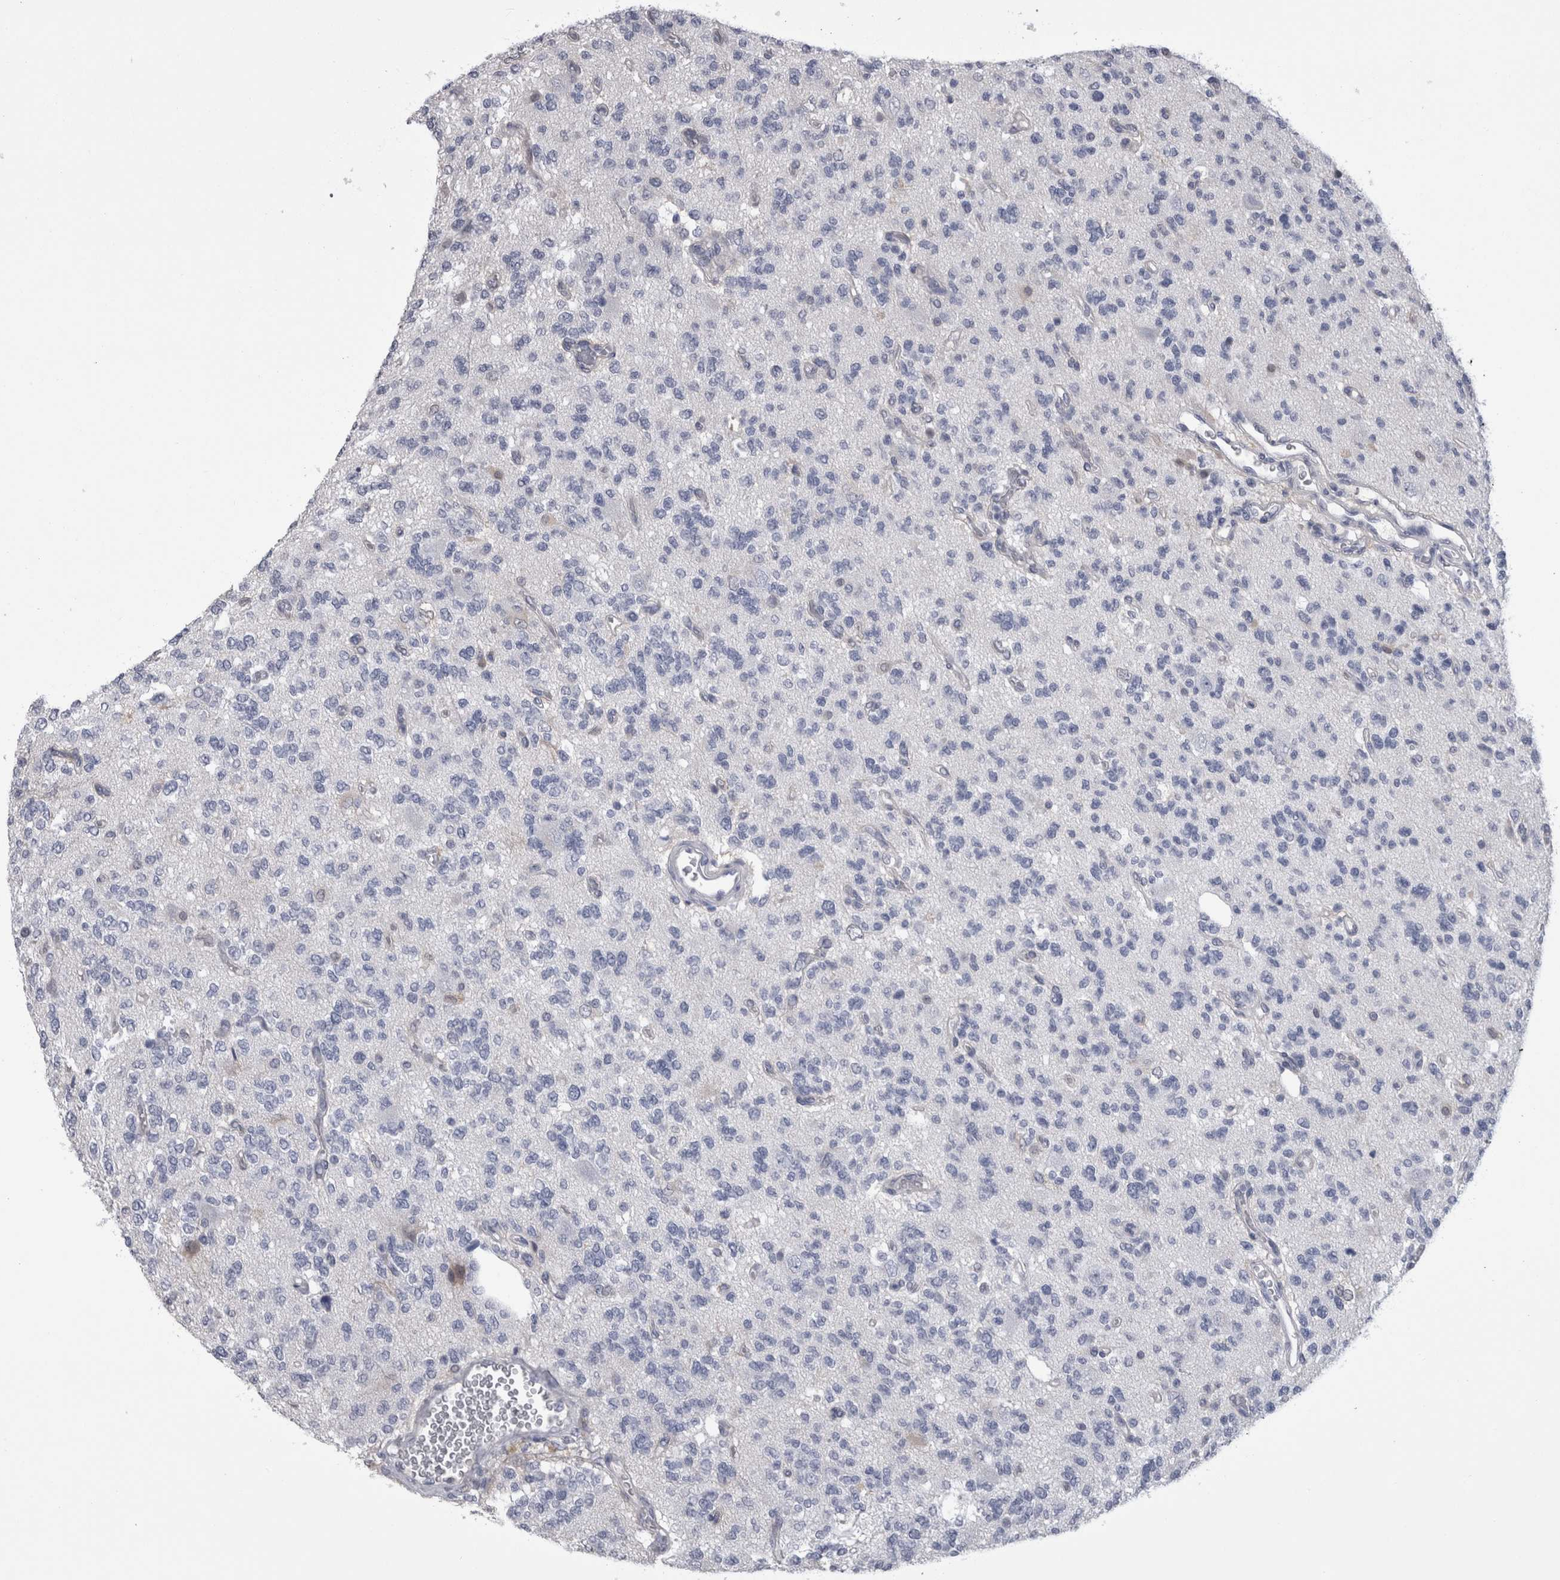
{"staining": {"intensity": "negative", "quantity": "none", "location": "none"}, "tissue": "glioma", "cell_type": "Tumor cells", "image_type": "cancer", "snomed": [{"axis": "morphology", "description": "Glioma, malignant, Low grade"}, {"axis": "topography", "description": "Brain"}], "caption": "High magnification brightfield microscopy of glioma stained with DAB (3,3'-diaminobenzidine) (brown) and counterstained with hematoxylin (blue): tumor cells show no significant expression.", "gene": "AFMID", "patient": {"sex": "male", "age": 38}}